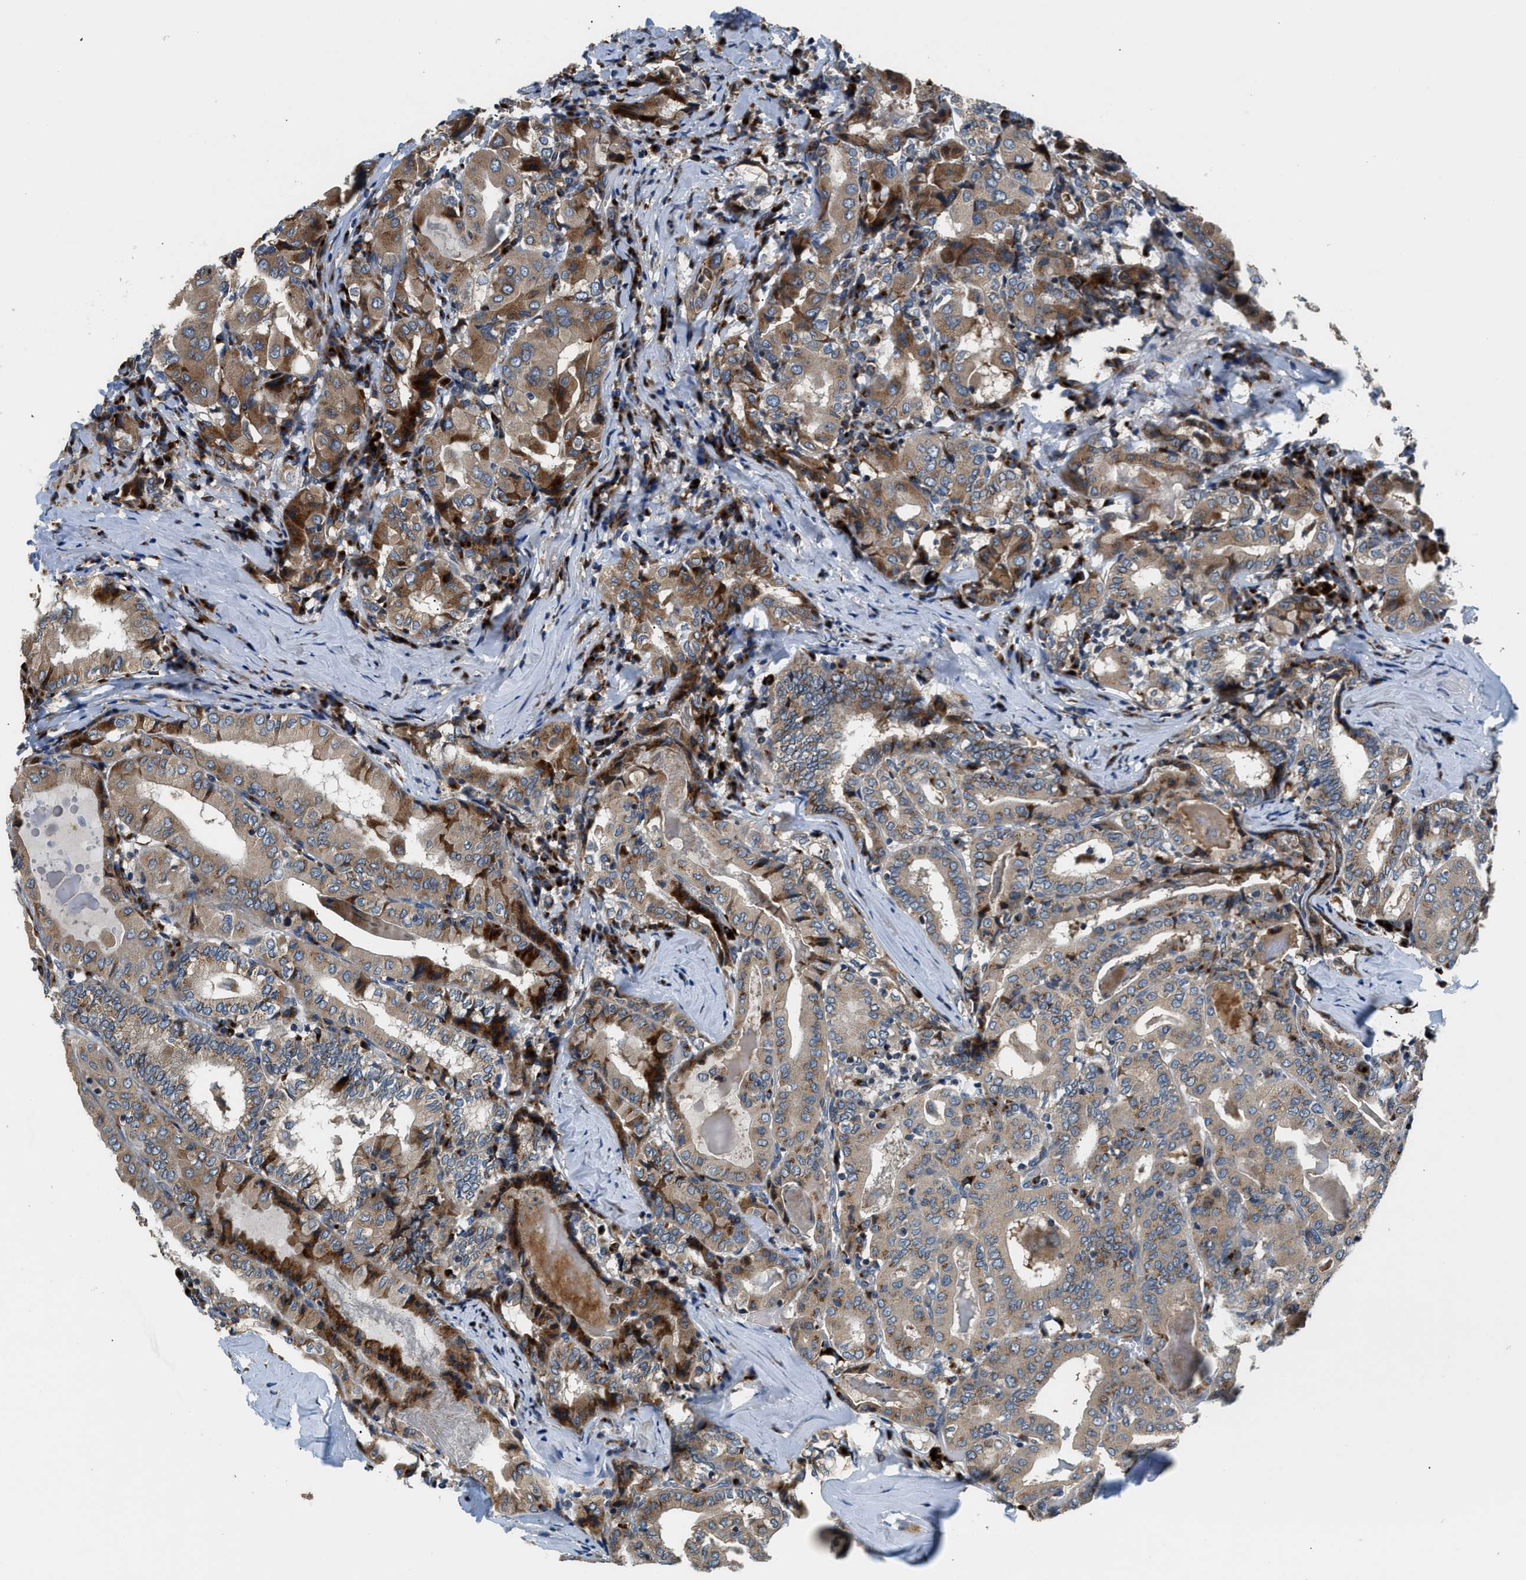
{"staining": {"intensity": "moderate", "quantity": ">75%", "location": "cytoplasmic/membranous"}, "tissue": "thyroid cancer", "cell_type": "Tumor cells", "image_type": "cancer", "snomed": [{"axis": "morphology", "description": "Papillary adenocarcinoma, NOS"}, {"axis": "topography", "description": "Thyroid gland"}], "caption": "High-power microscopy captured an immunohistochemistry (IHC) histopathology image of thyroid papillary adenocarcinoma, revealing moderate cytoplasmic/membranous positivity in about >75% of tumor cells.", "gene": "FUT8", "patient": {"sex": "female", "age": 42}}